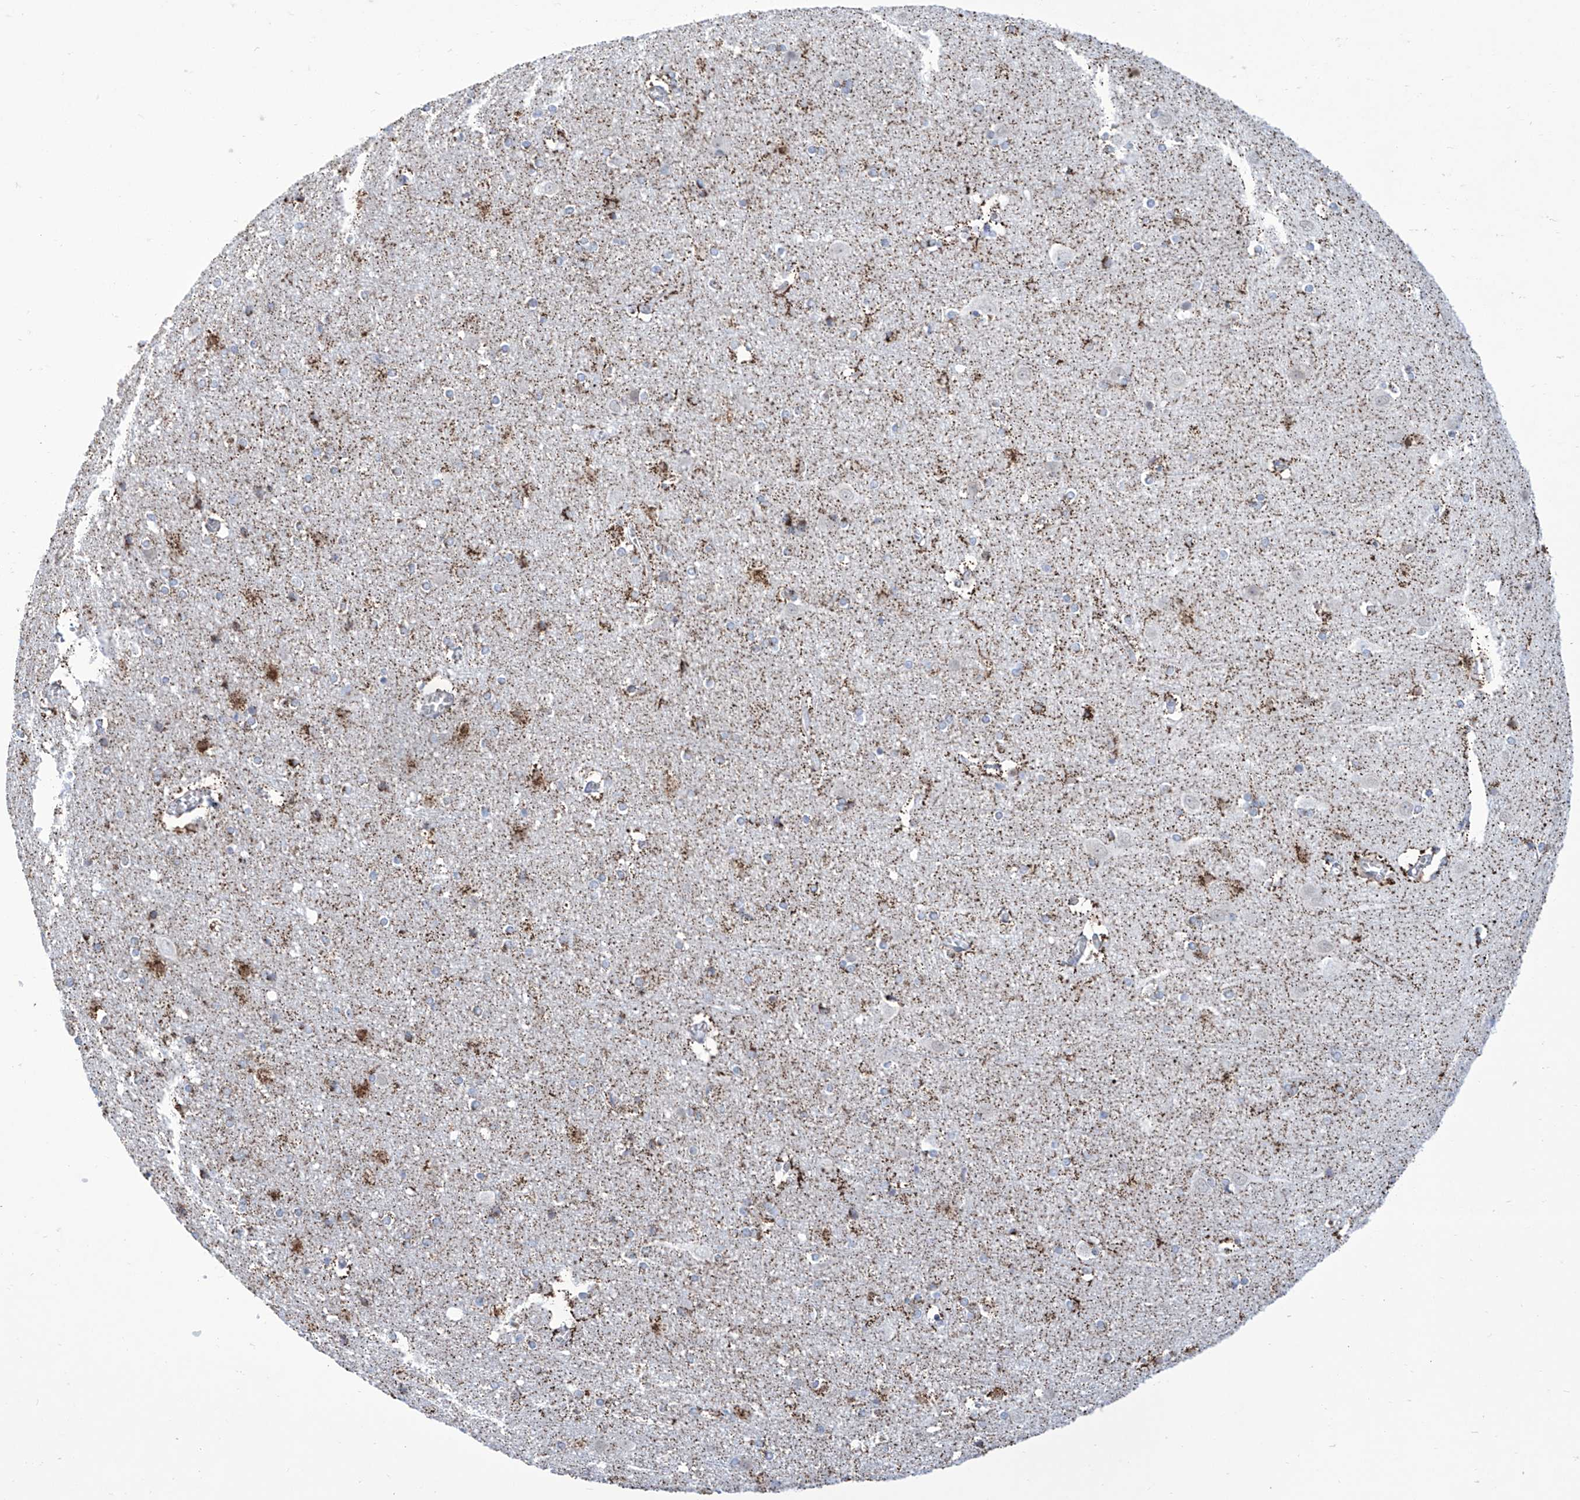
{"staining": {"intensity": "negative", "quantity": "none", "location": "none"}, "tissue": "cerebral cortex", "cell_type": "Endothelial cells", "image_type": "normal", "snomed": [{"axis": "morphology", "description": "Normal tissue, NOS"}, {"axis": "topography", "description": "Cerebral cortex"}], "caption": "A histopathology image of cerebral cortex stained for a protein displays no brown staining in endothelial cells. (DAB immunohistochemistry (IHC), high magnification).", "gene": "ALDH6A1", "patient": {"sex": "male", "age": 54}}